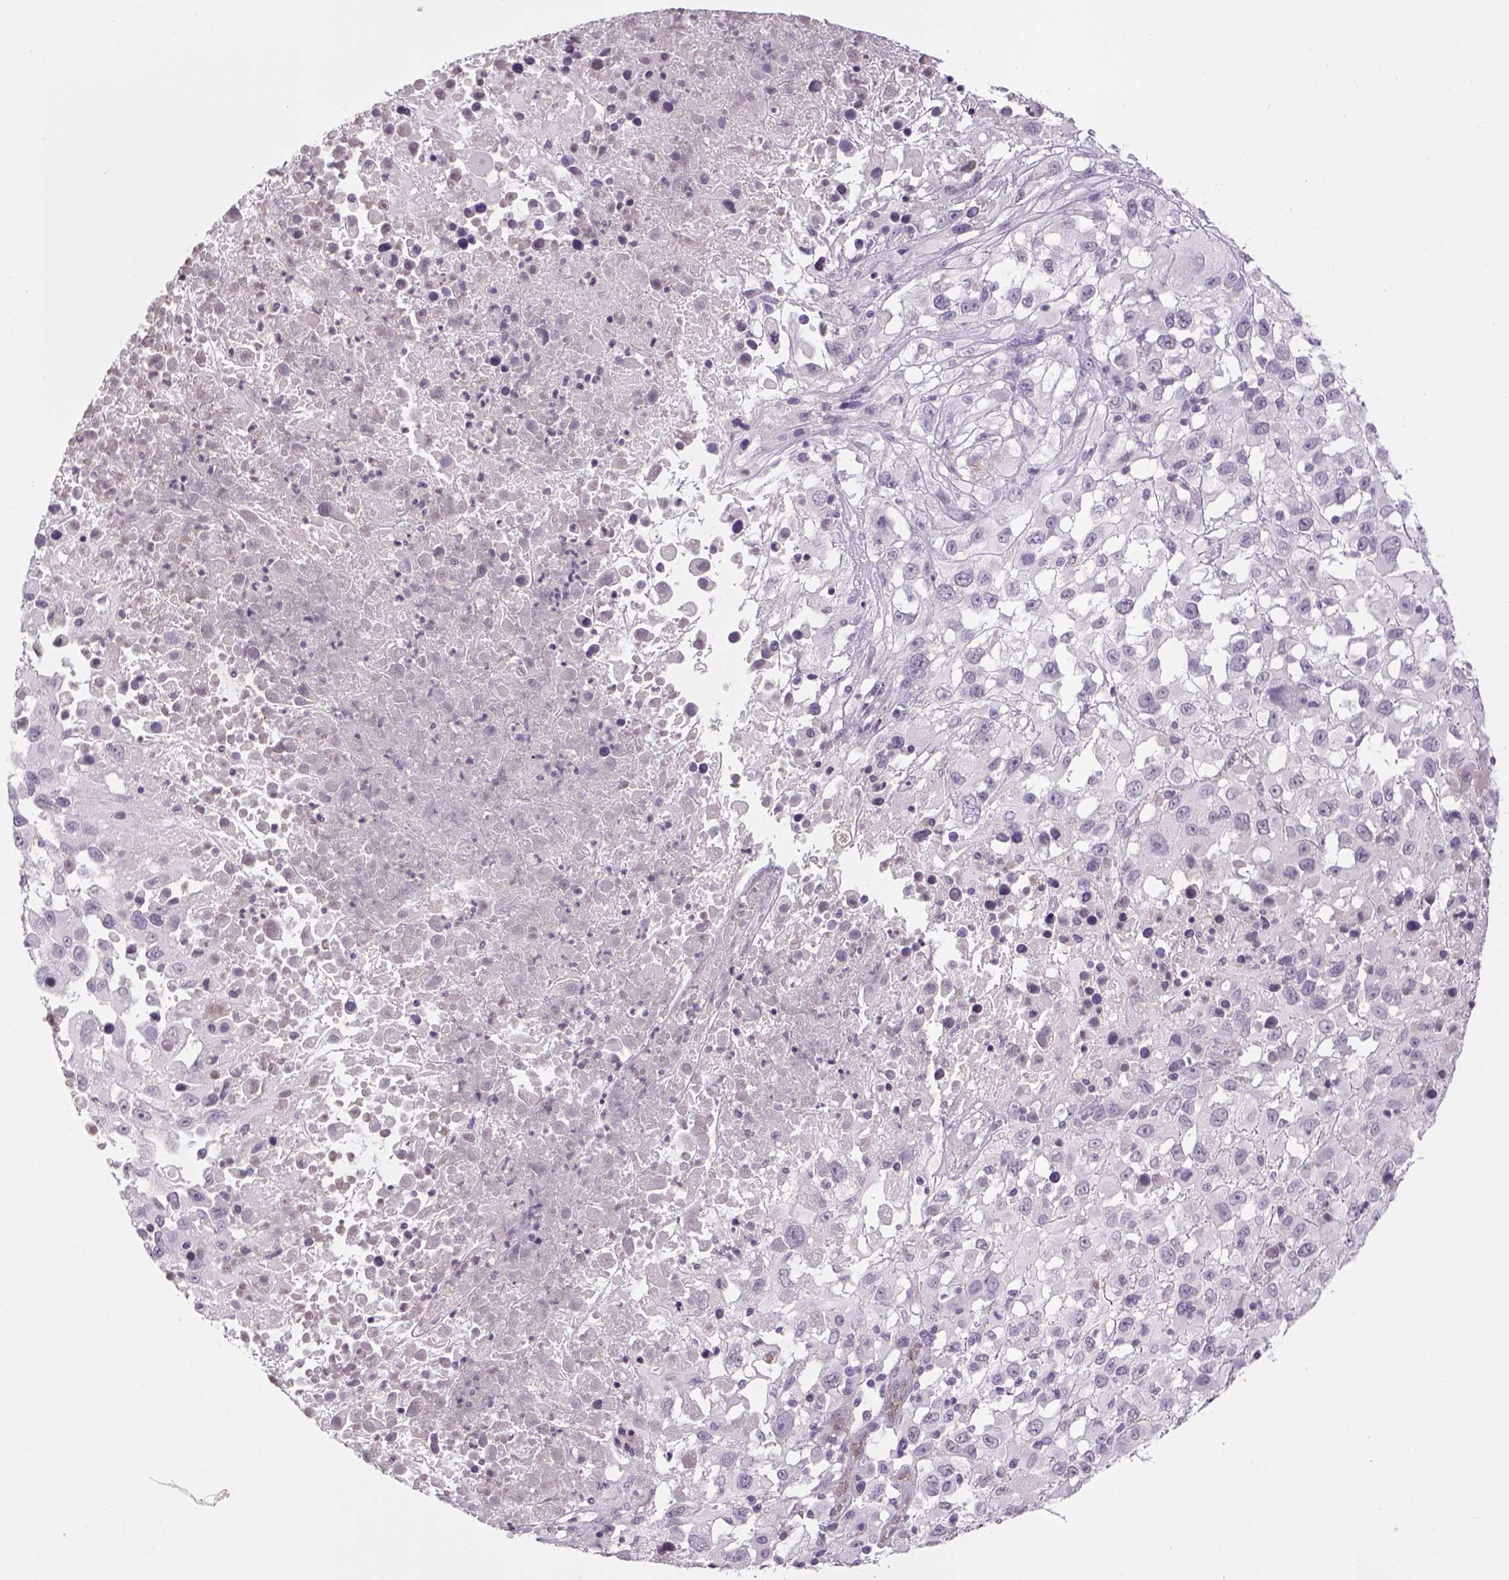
{"staining": {"intensity": "negative", "quantity": "none", "location": "none"}, "tissue": "melanoma", "cell_type": "Tumor cells", "image_type": "cancer", "snomed": [{"axis": "morphology", "description": "Malignant melanoma, Metastatic site"}, {"axis": "topography", "description": "Soft tissue"}], "caption": "High magnification brightfield microscopy of malignant melanoma (metastatic site) stained with DAB (brown) and counterstained with hematoxylin (blue): tumor cells show no significant expression.", "gene": "PRRT1", "patient": {"sex": "male", "age": 50}}